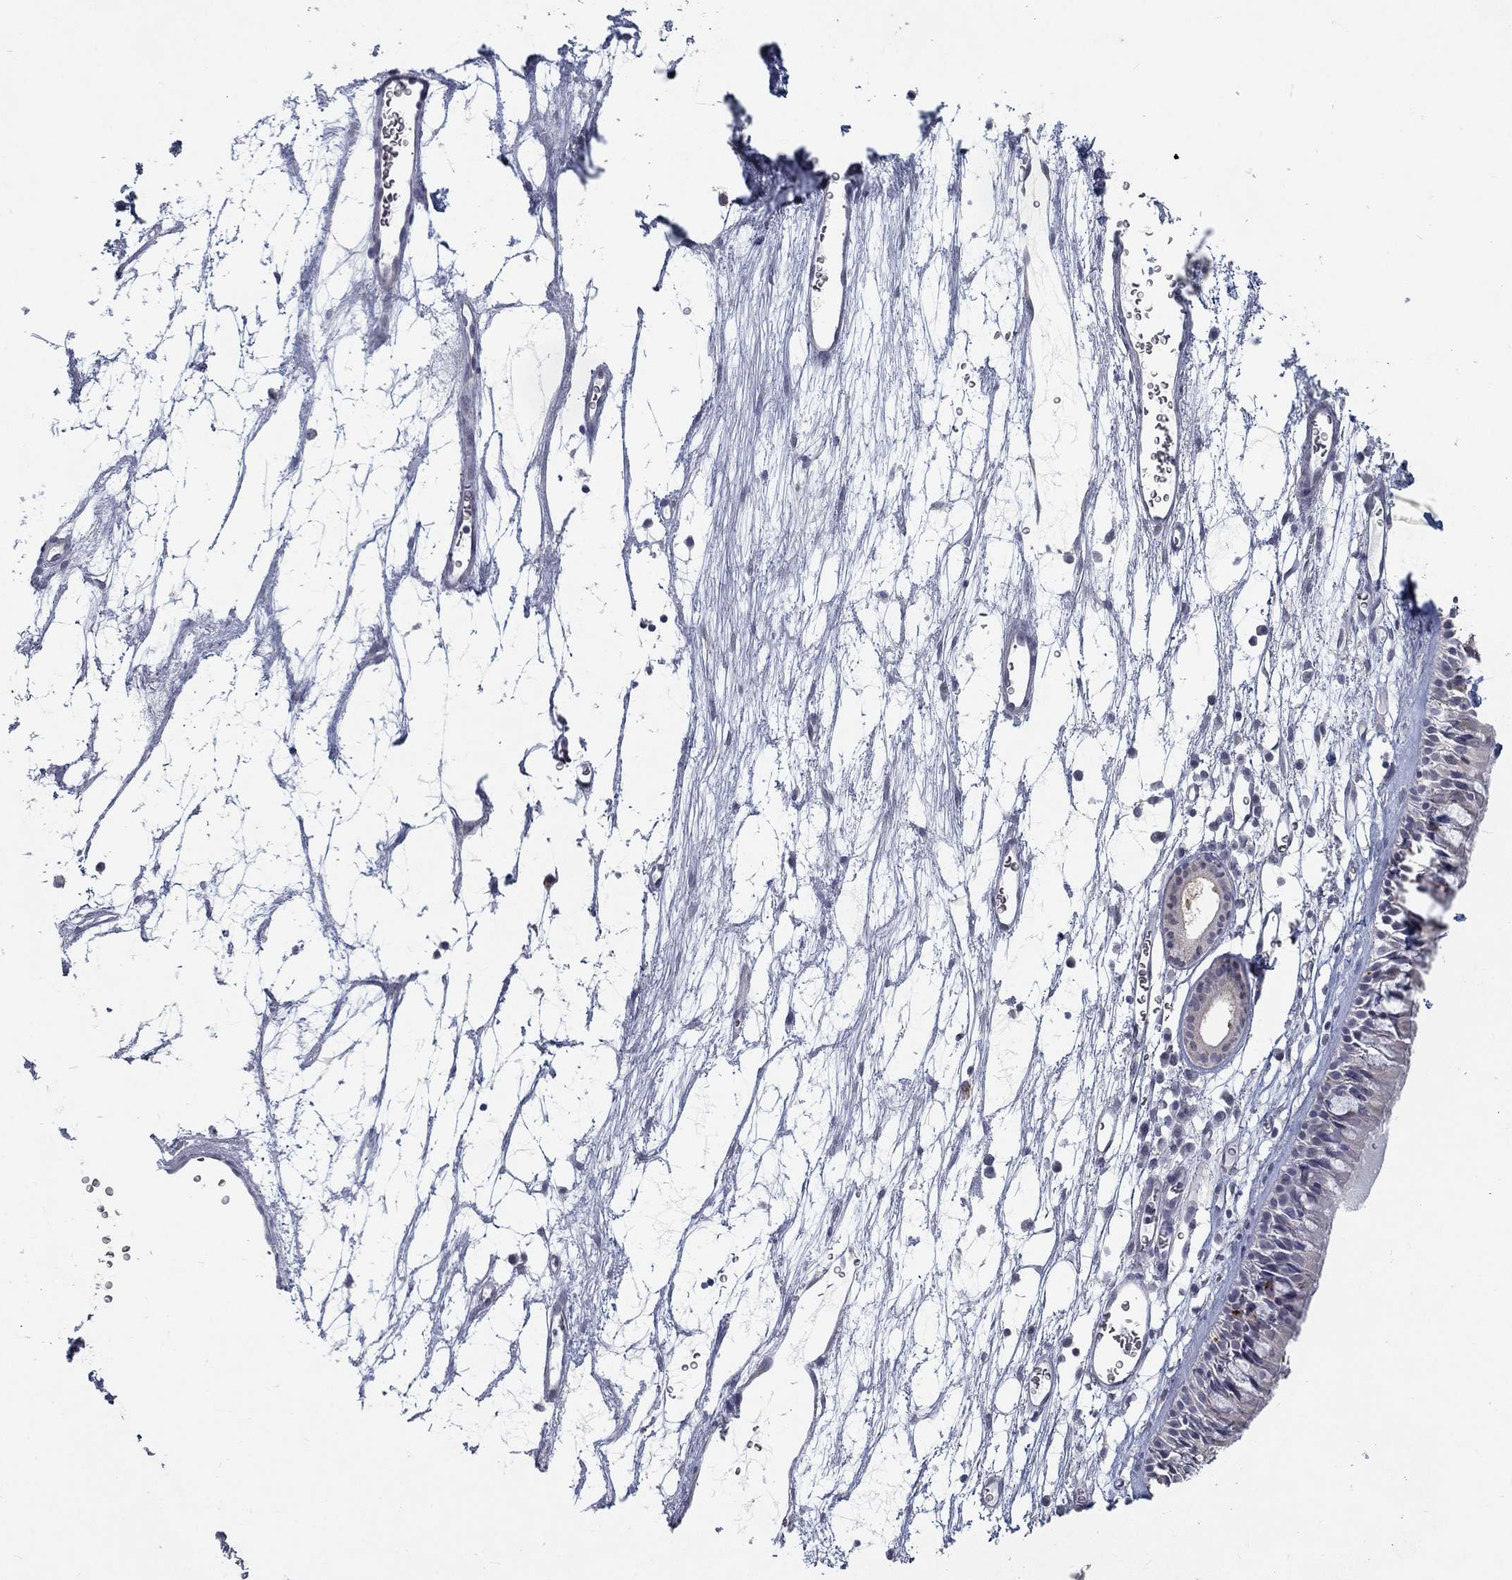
{"staining": {"intensity": "negative", "quantity": "none", "location": "none"}, "tissue": "nasopharynx", "cell_type": "Respiratory epithelial cells", "image_type": "normal", "snomed": [{"axis": "morphology", "description": "Normal tissue, NOS"}, {"axis": "topography", "description": "Nasopharynx"}], "caption": "The micrograph displays no staining of respiratory epithelial cells in benign nasopharynx.", "gene": "MTSS2", "patient": {"sex": "male", "age": 69}}